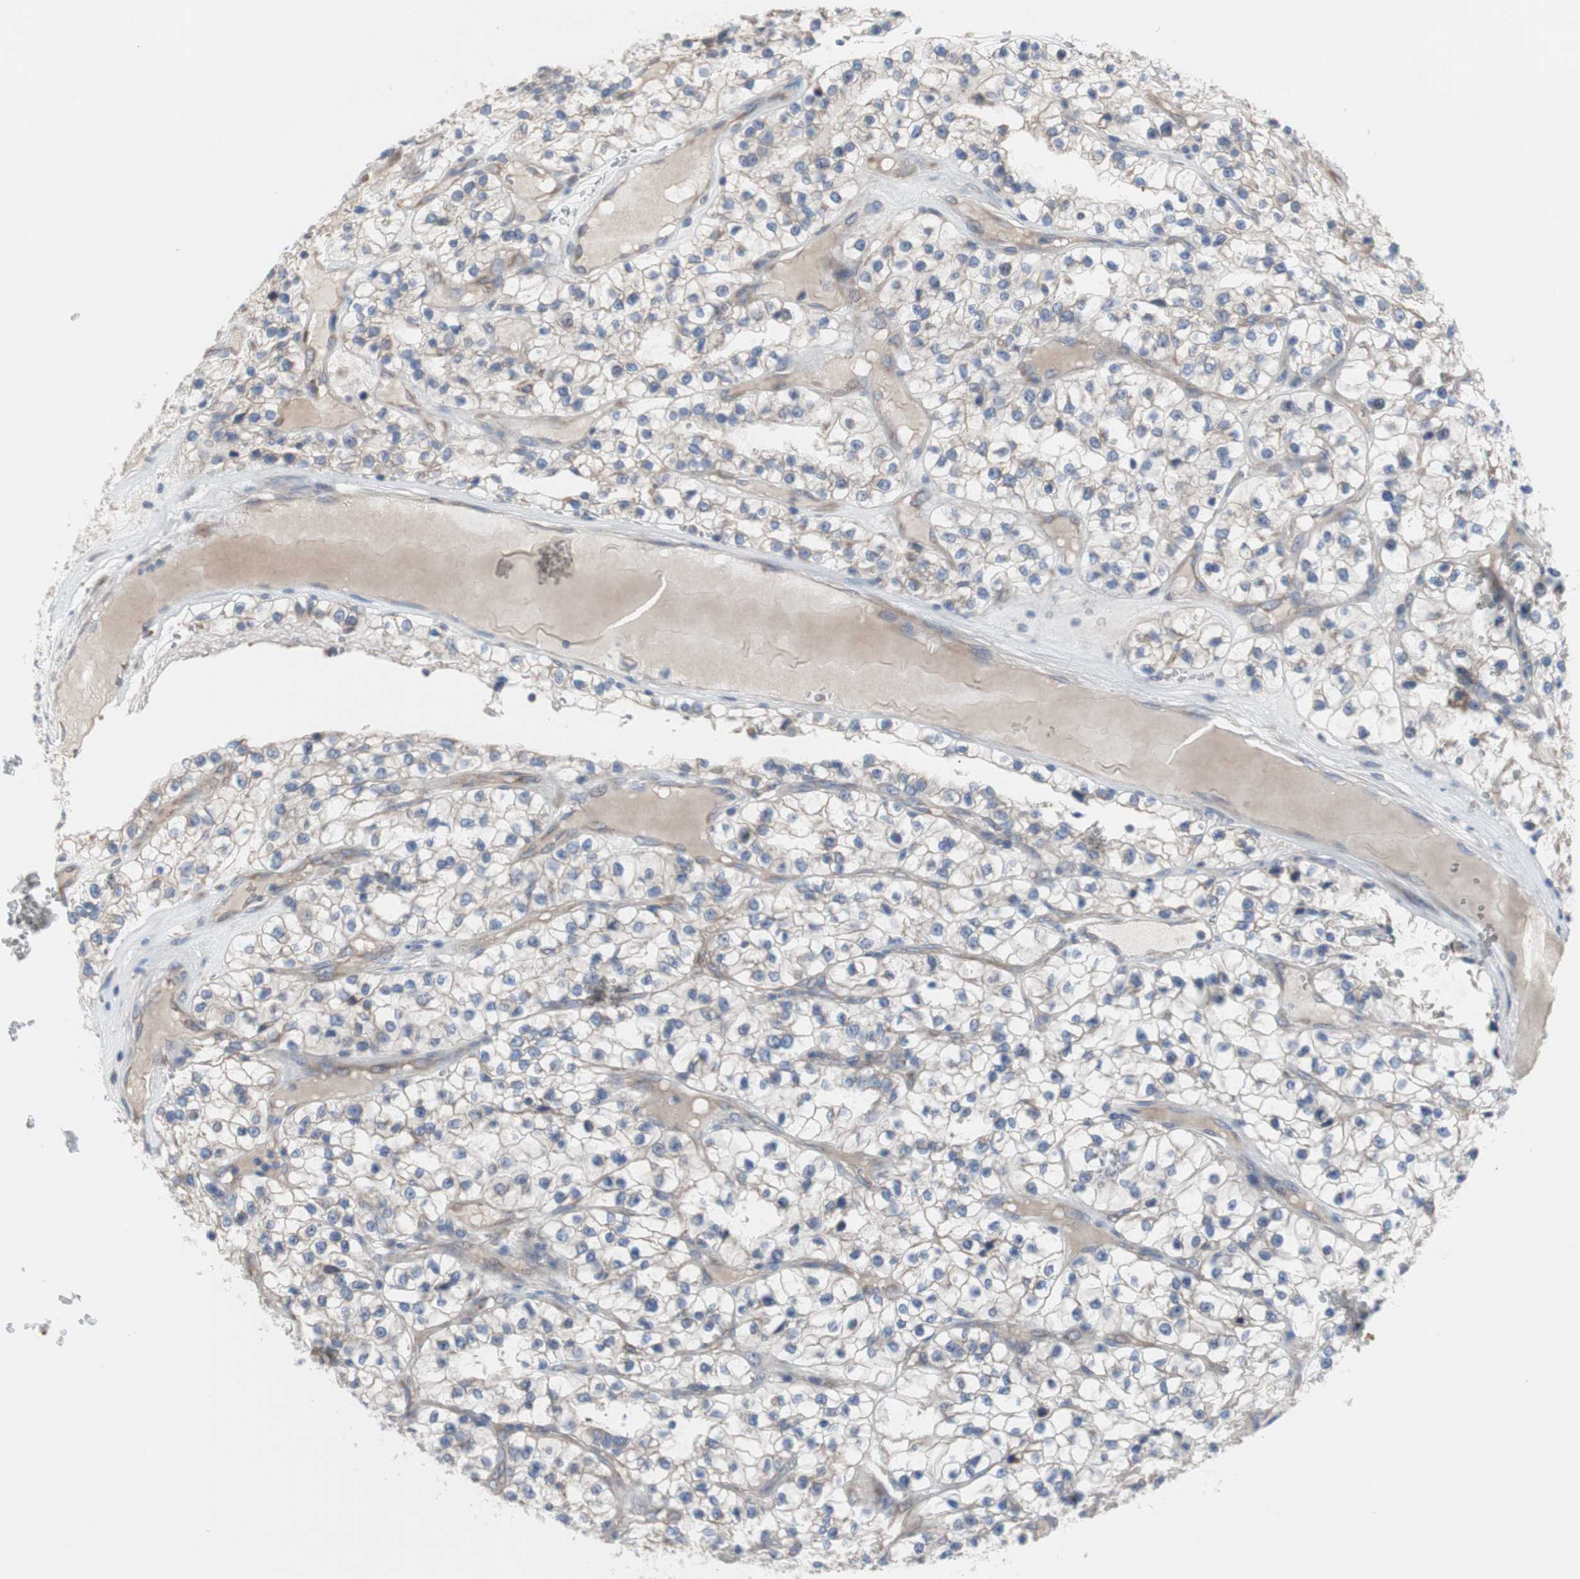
{"staining": {"intensity": "negative", "quantity": "none", "location": "none"}, "tissue": "renal cancer", "cell_type": "Tumor cells", "image_type": "cancer", "snomed": [{"axis": "morphology", "description": "Adenocarcinoma, NOS"}, {"axis": "topography", "description": "Kidney"}], "caption": "Histopathology image shows no protein staining in tumor cells of adenocarcinoma (renal) tissue. (Stains: DAB IHC with hematoxylin counter stain, Microscopy: brightfield microscopy at high magnification).", "gene": "TTC14", "patient": {"sex": "female", "age": 57}}